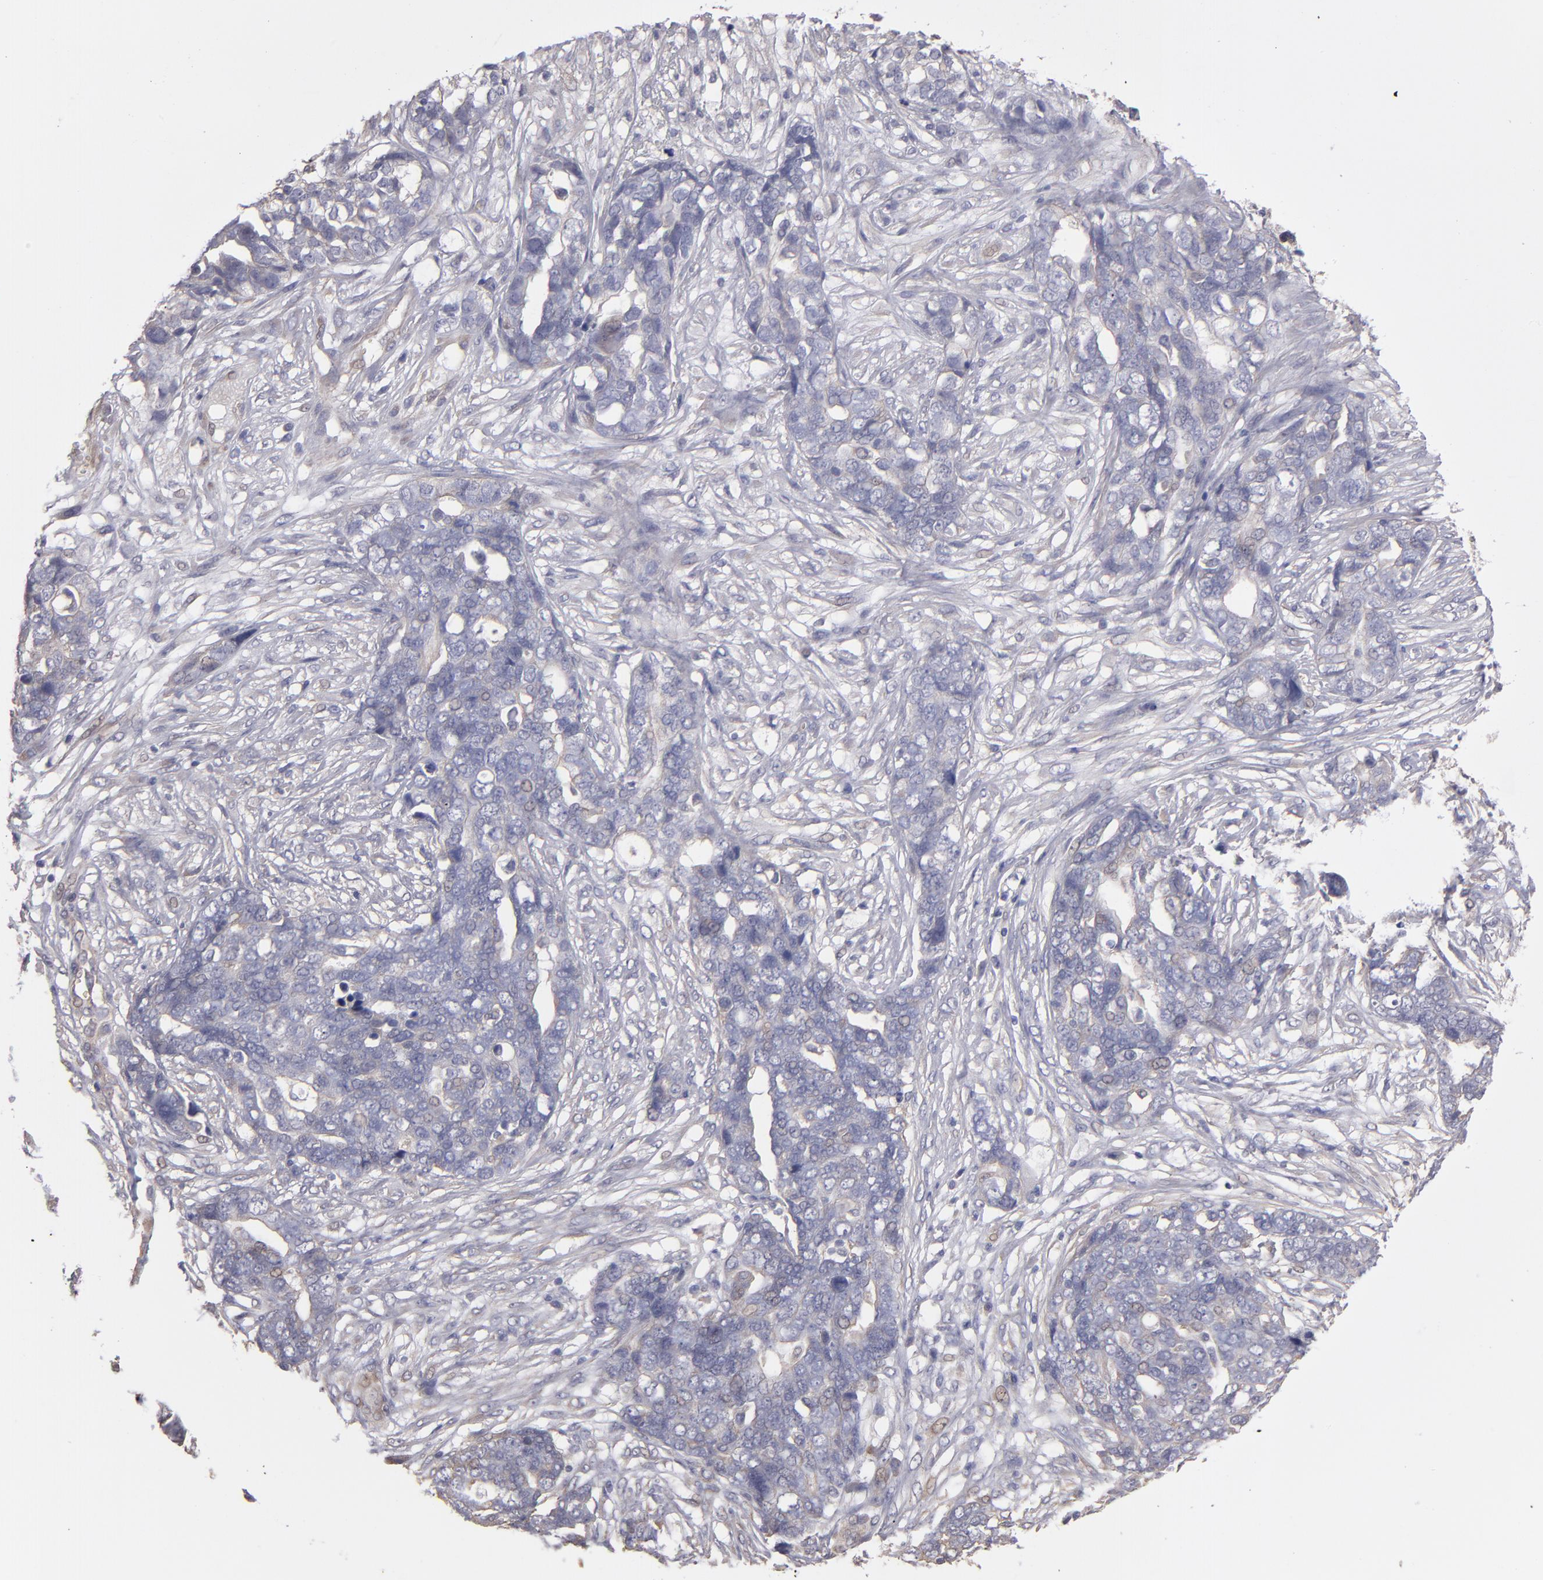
{"staining": {"intensity": "weak", "quantity": ">75%", "location": "cytoplasmic/membranous"}, "tissue": "ovarian cancer", "cell_type": "Tumor cells", "image_type": "cancer", "snomed": [{"axis": "morphology", "description": "Normal tissue, NOS"}, {"axis": "morphology", "description": "Cystadenocarcinoma, serous, NOS"}, {"axis": "topography", "description": "Fallopian tube"}, {"axis": "topography", "description": "Ovary"}], "caption": "Ovarian cancer (serous cystadenocarcinoma) was stained to show a protein in brown. There is low levels of weak cytoplasmic/membranous staining in approximately >75% of tumor cells.", "gene": "NDRG2", "patient": {"sex": "female", "age": 56}}